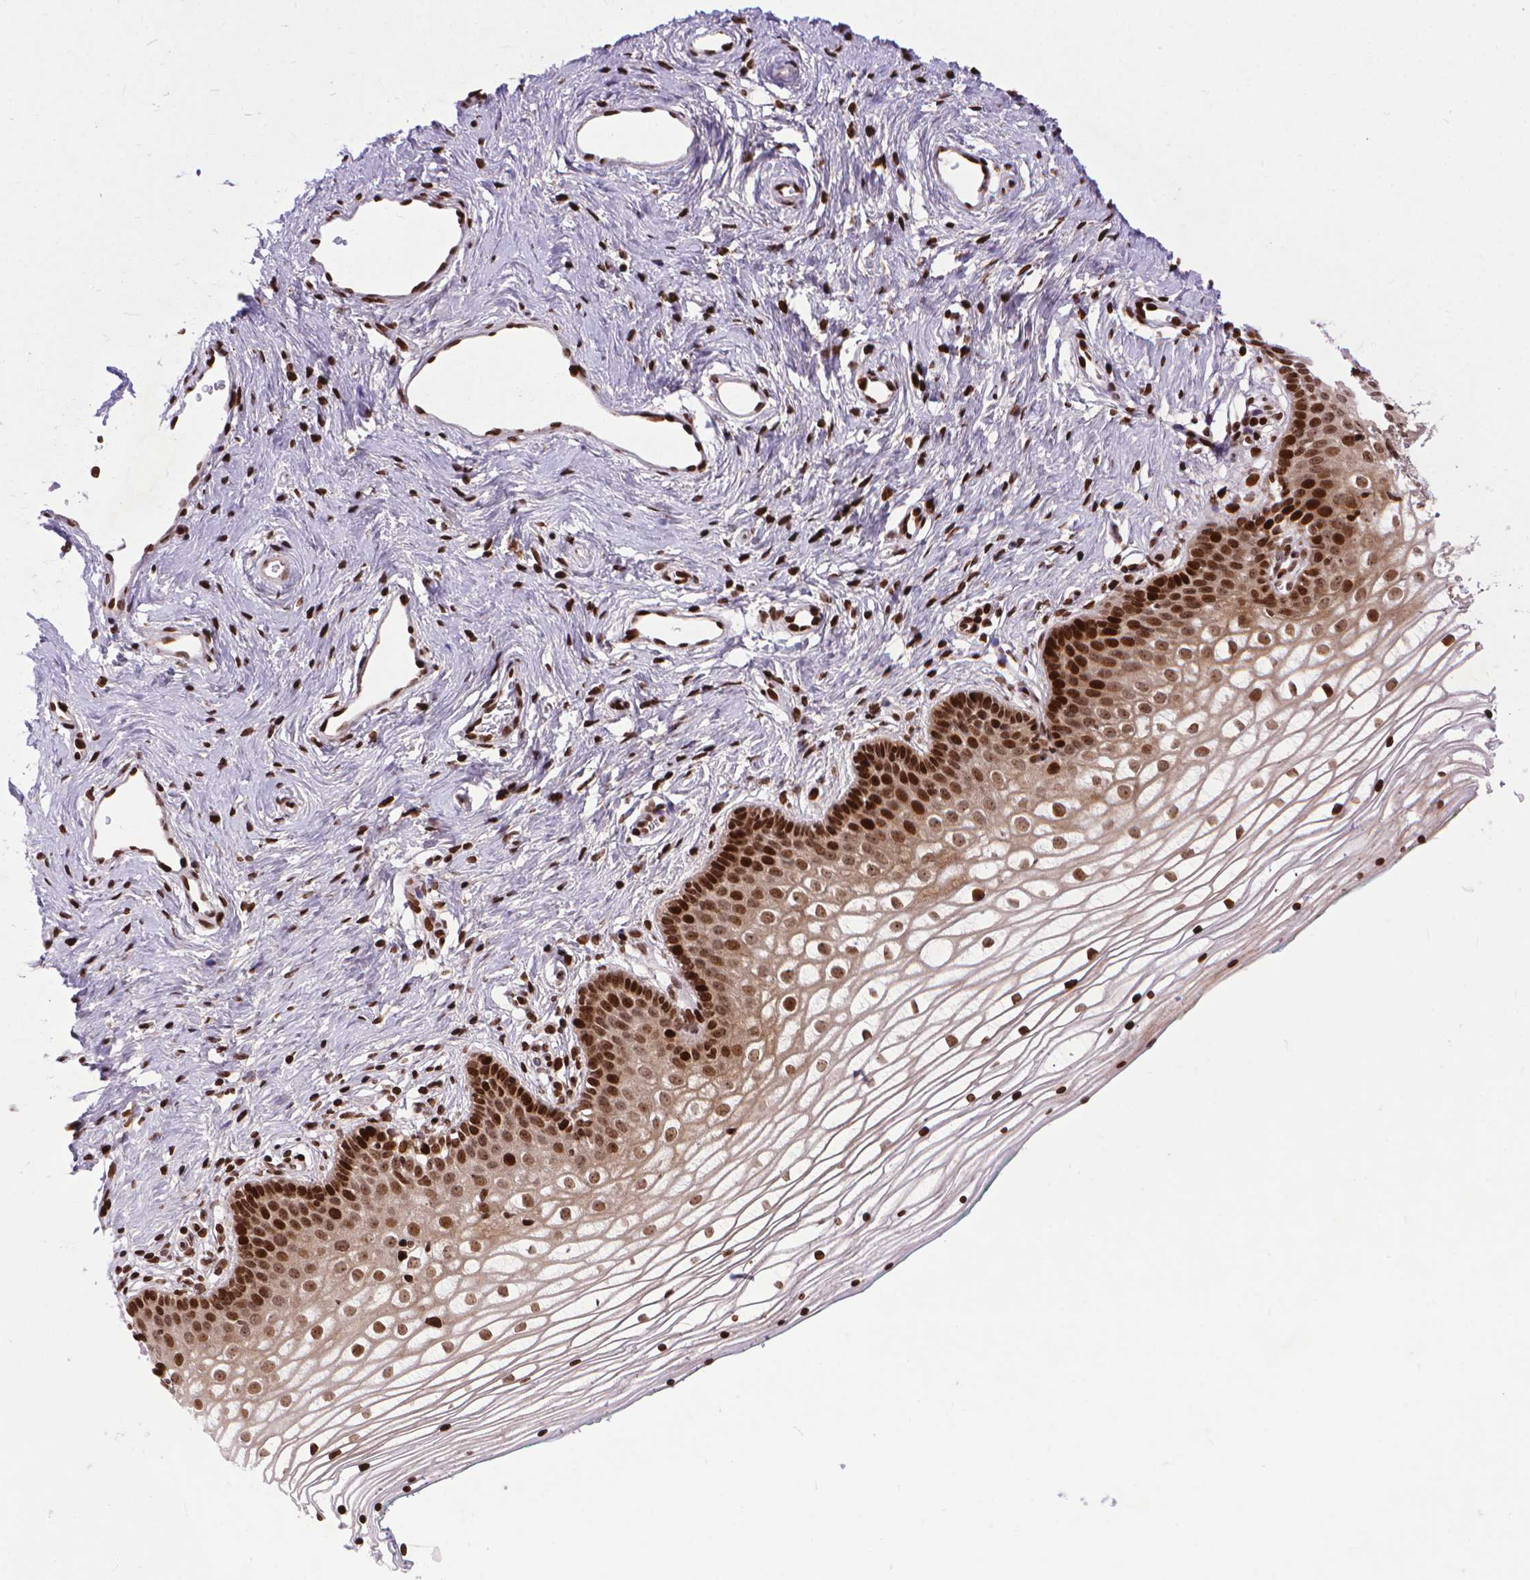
{"staining": {"intensity": "strong", "quantity": ">75%", "location": "nuclear"}, "tissue": "vagina", "cell_type": "Squamous epithelial cells", "image_type": "normal", "snomed": [{"axis": "morphology", "description": "Normal tissue, NOS"}, {"axis": "topography", "description": "Vagina"}], "caption": "Squamous epithelial cells show high levels of strong nuclear staining in about >75% of cells in unremarkable vagina.", "gene": "AMER1", "patient": {"sex": "female", "age": 36}}